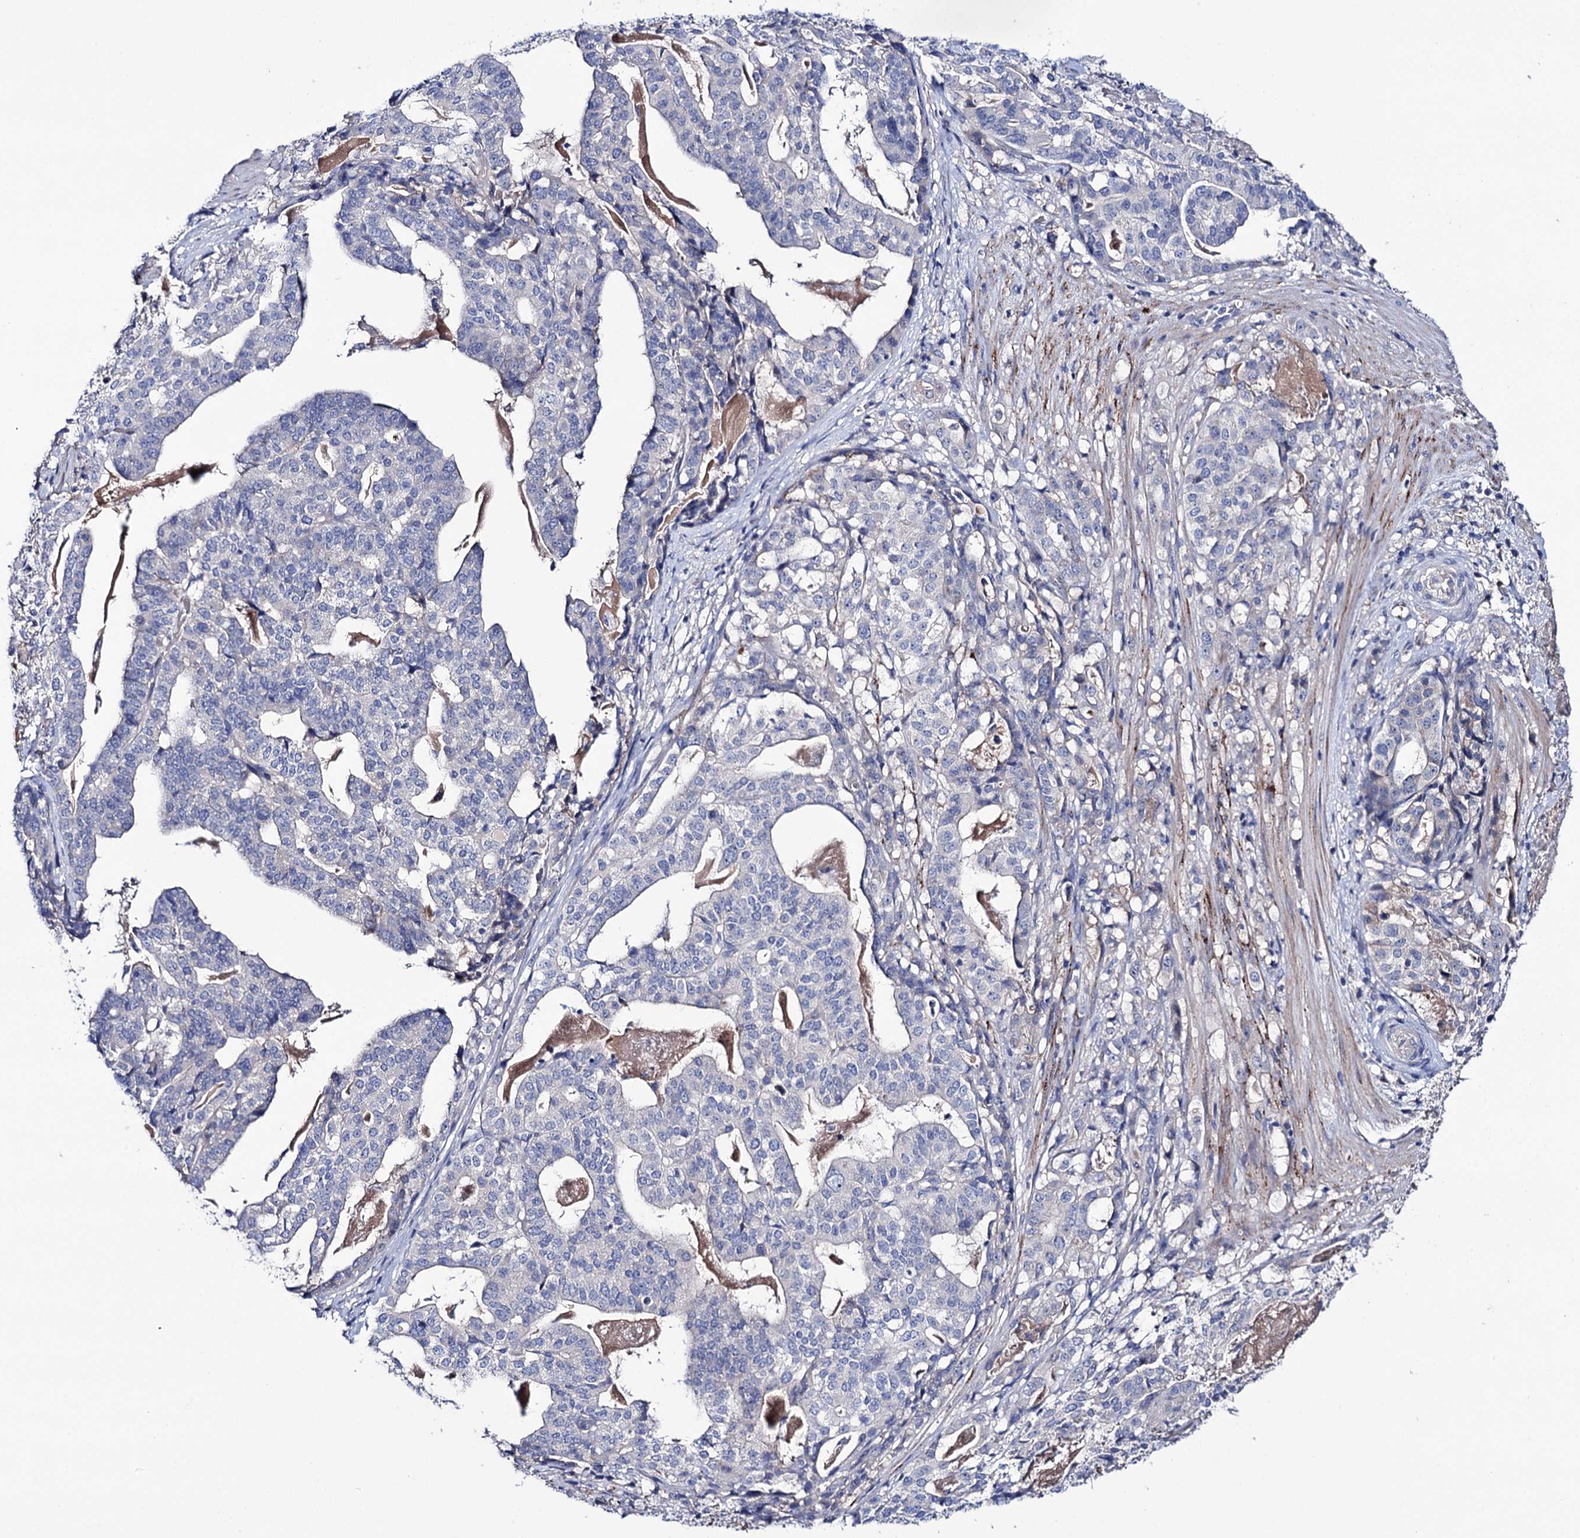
{"staining": {"intensity": "negative", "quantity": "none", "location": "none"}, "tissue": "stomach cancer", "cell_type": "Tumor cells", "image_type": "cancer", "snomed": [{"axis": "morphology", "description": "Adenocarcinoma, NOS"}, {"axis": "topography", "description": "Stomach"}], "caption": "Protein analysis of stomach cancer (adenocarcinoma) reveals no significant staining in tumor cells.", "gene": "PPP1R32", "patient": {"sex": "male", "age": 48}}